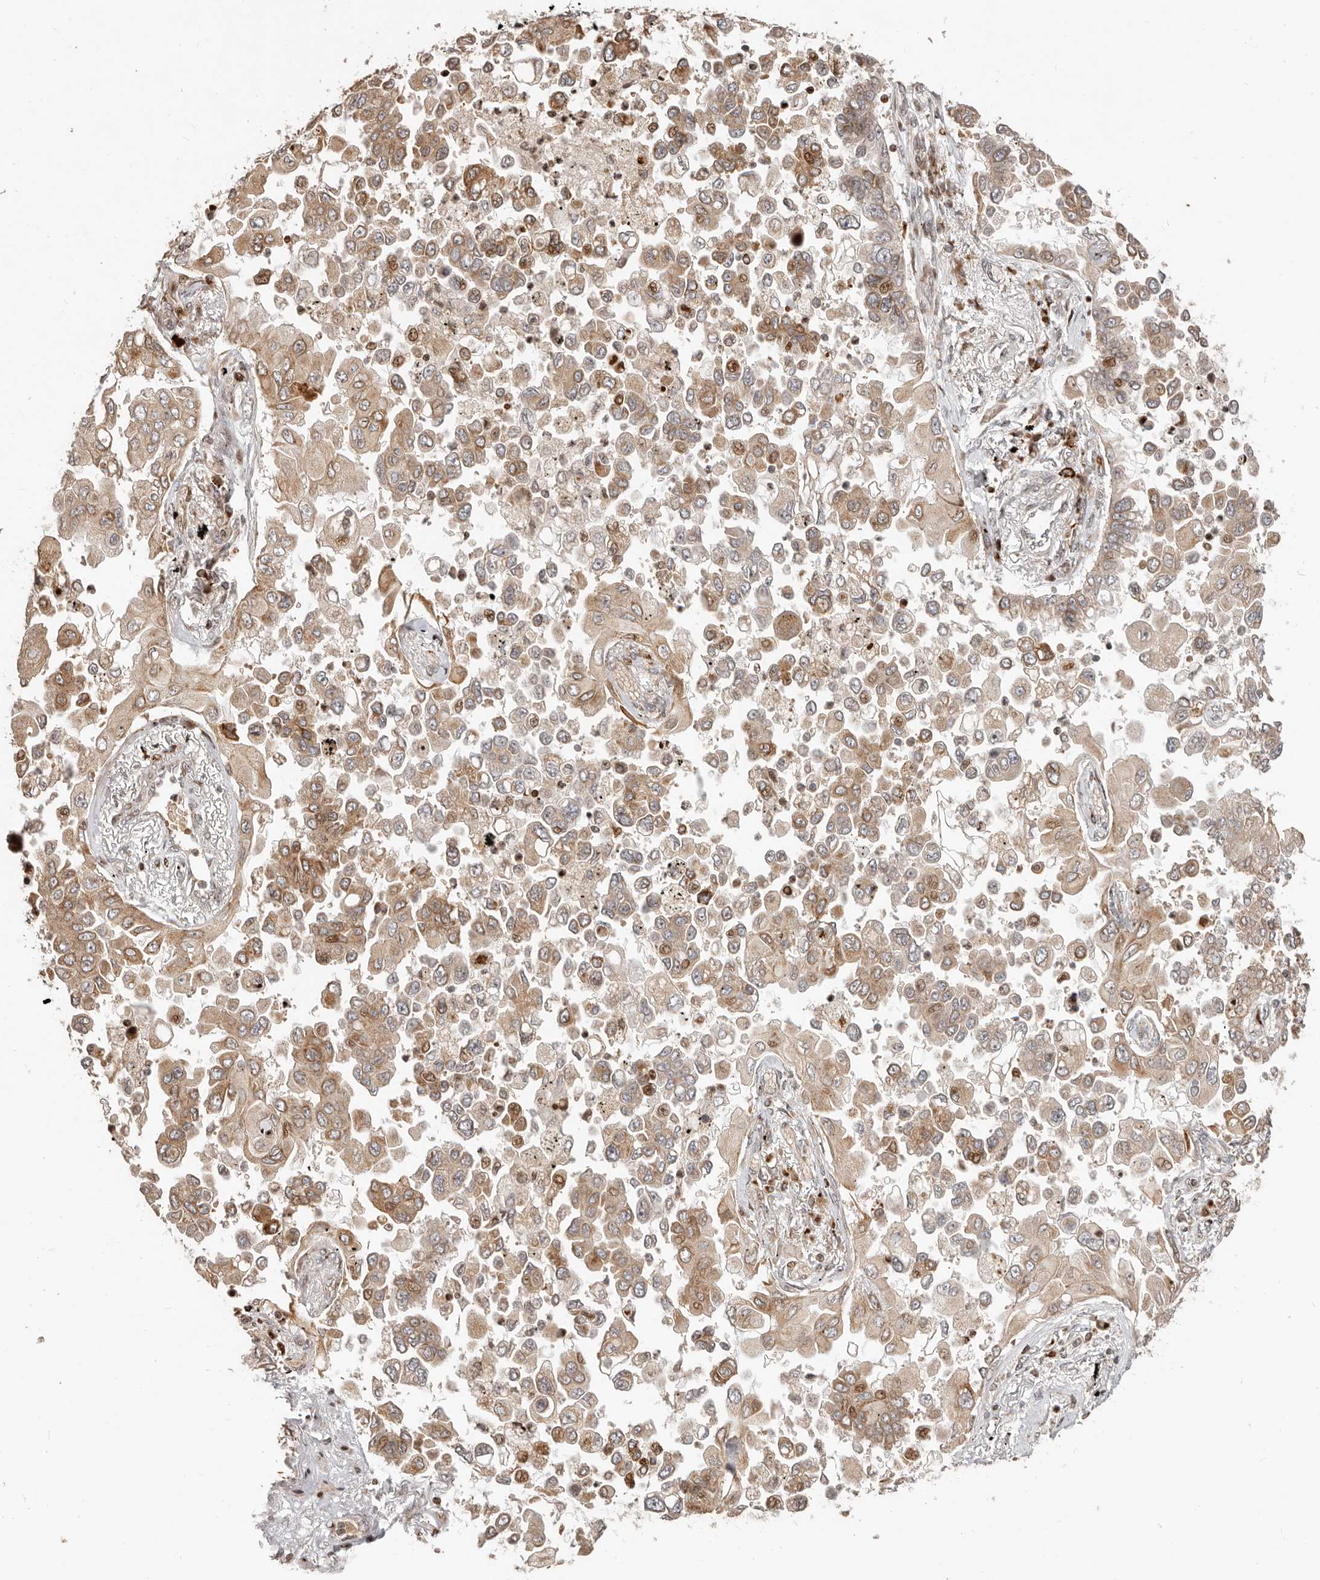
{"staining": {"intensity": "moderate", "quantity": ">75%", "location": "cytoplasmic/membranous"}, "tissue": "lung cancer", "cell_type": "Tumor cells", "image_type": "cancer", "snomed": [{"axis": "morphology", "description": "Adenocarcinoma, NOS"}, {"axis": "topography", "description": "Lung"}], "caption": "Immunohistochemical staining of human lung cancer shows medium levels of moderate cytoplasmic/membranous protein expression in approximately >75% of tumor cells.", "gene": "TRIM4", "patient": {"sex": "female", "age": 67}}